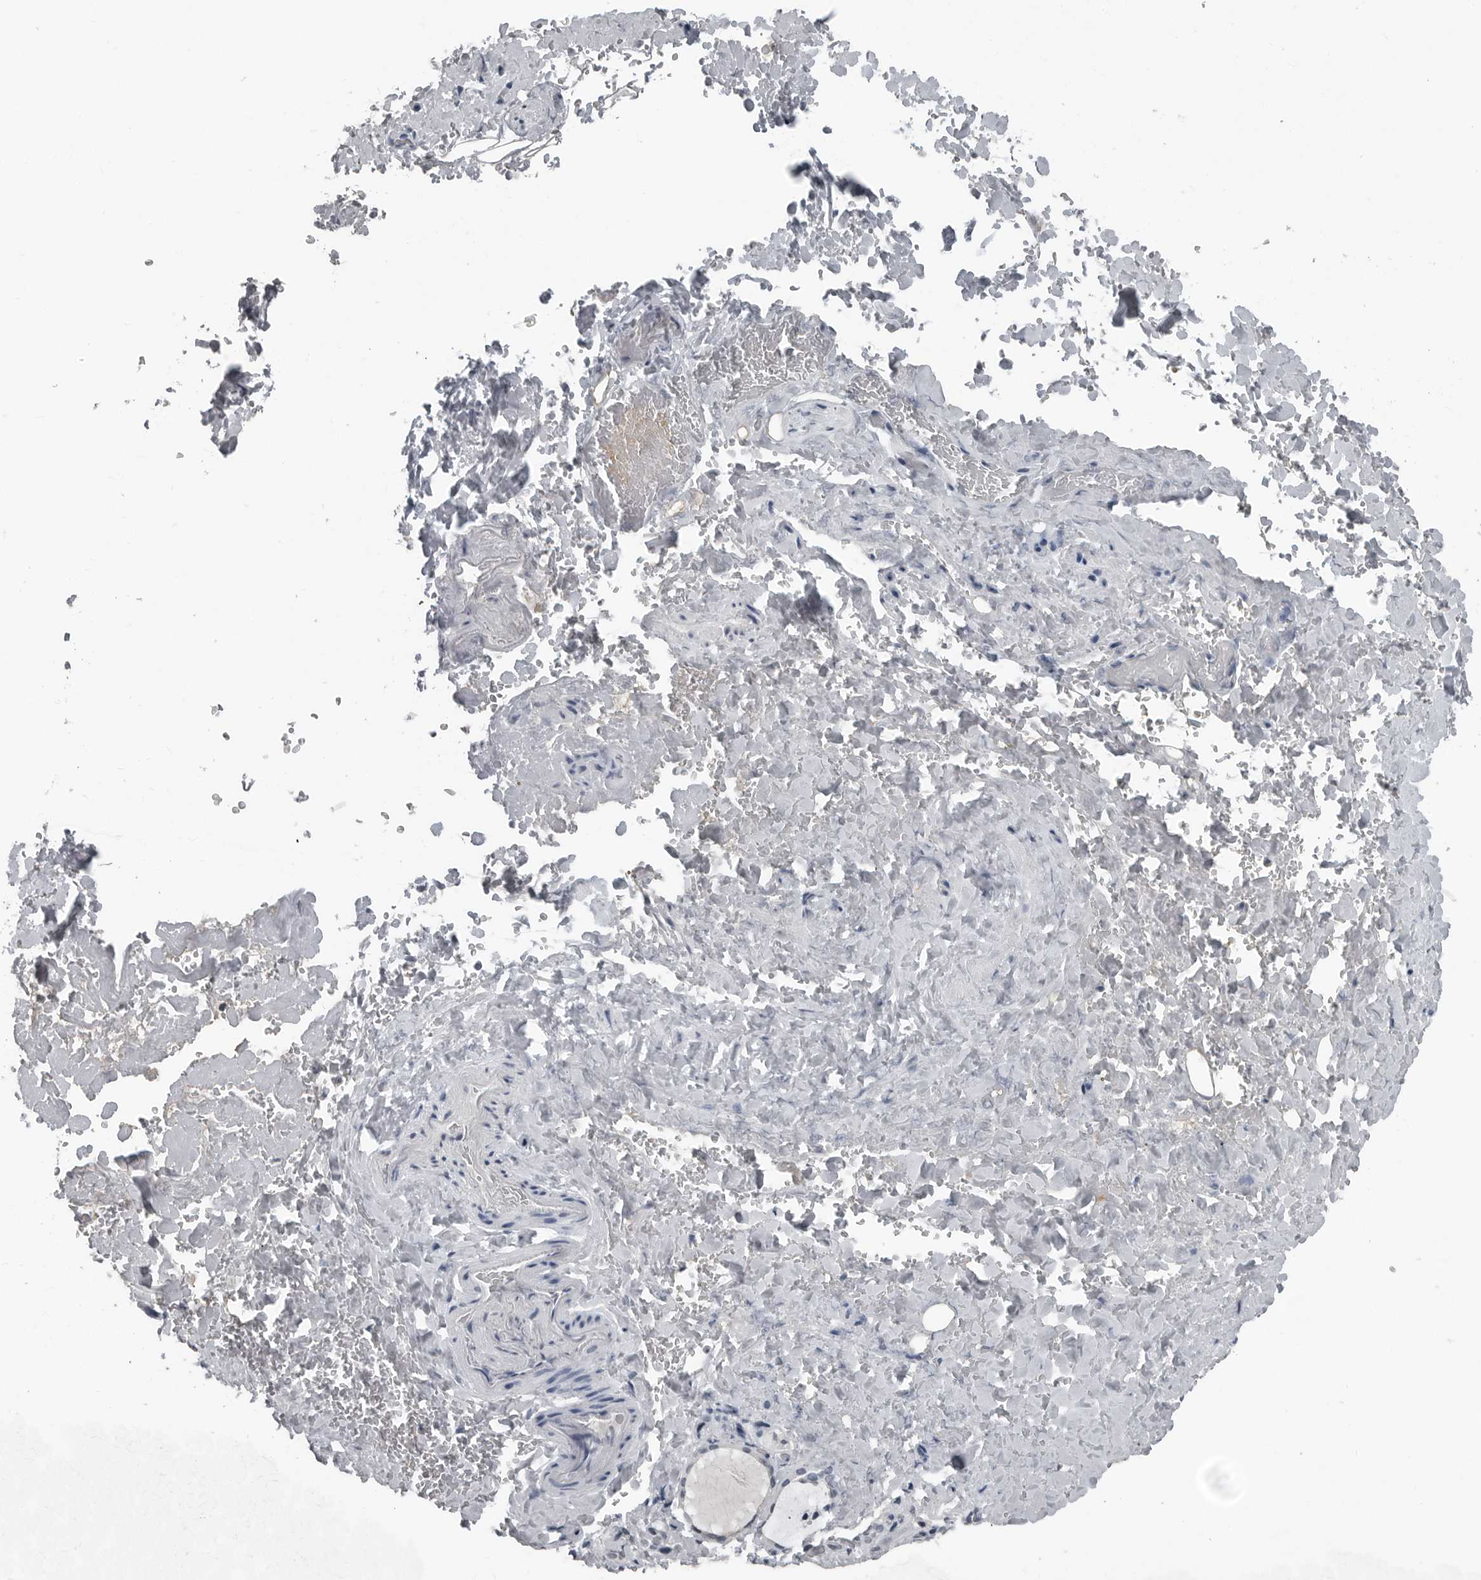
{"staining": {"intensity": "negative", "quantity": "none", "location": "none"}, "tissue": "thyroid gland", "cell_type": "Glandular cells", "image_type": "normal", "snomed": [{"axis": "morphology", "description": "Normal tissue, NOS"}, {"axis": "topography", "description": "Thyroid gland"}], "caption": "IHC of benign thyroid gland displays no staining in glandular cells.", "gene": "SPINK1", "patient": {"sex": "female", "age": 44}}